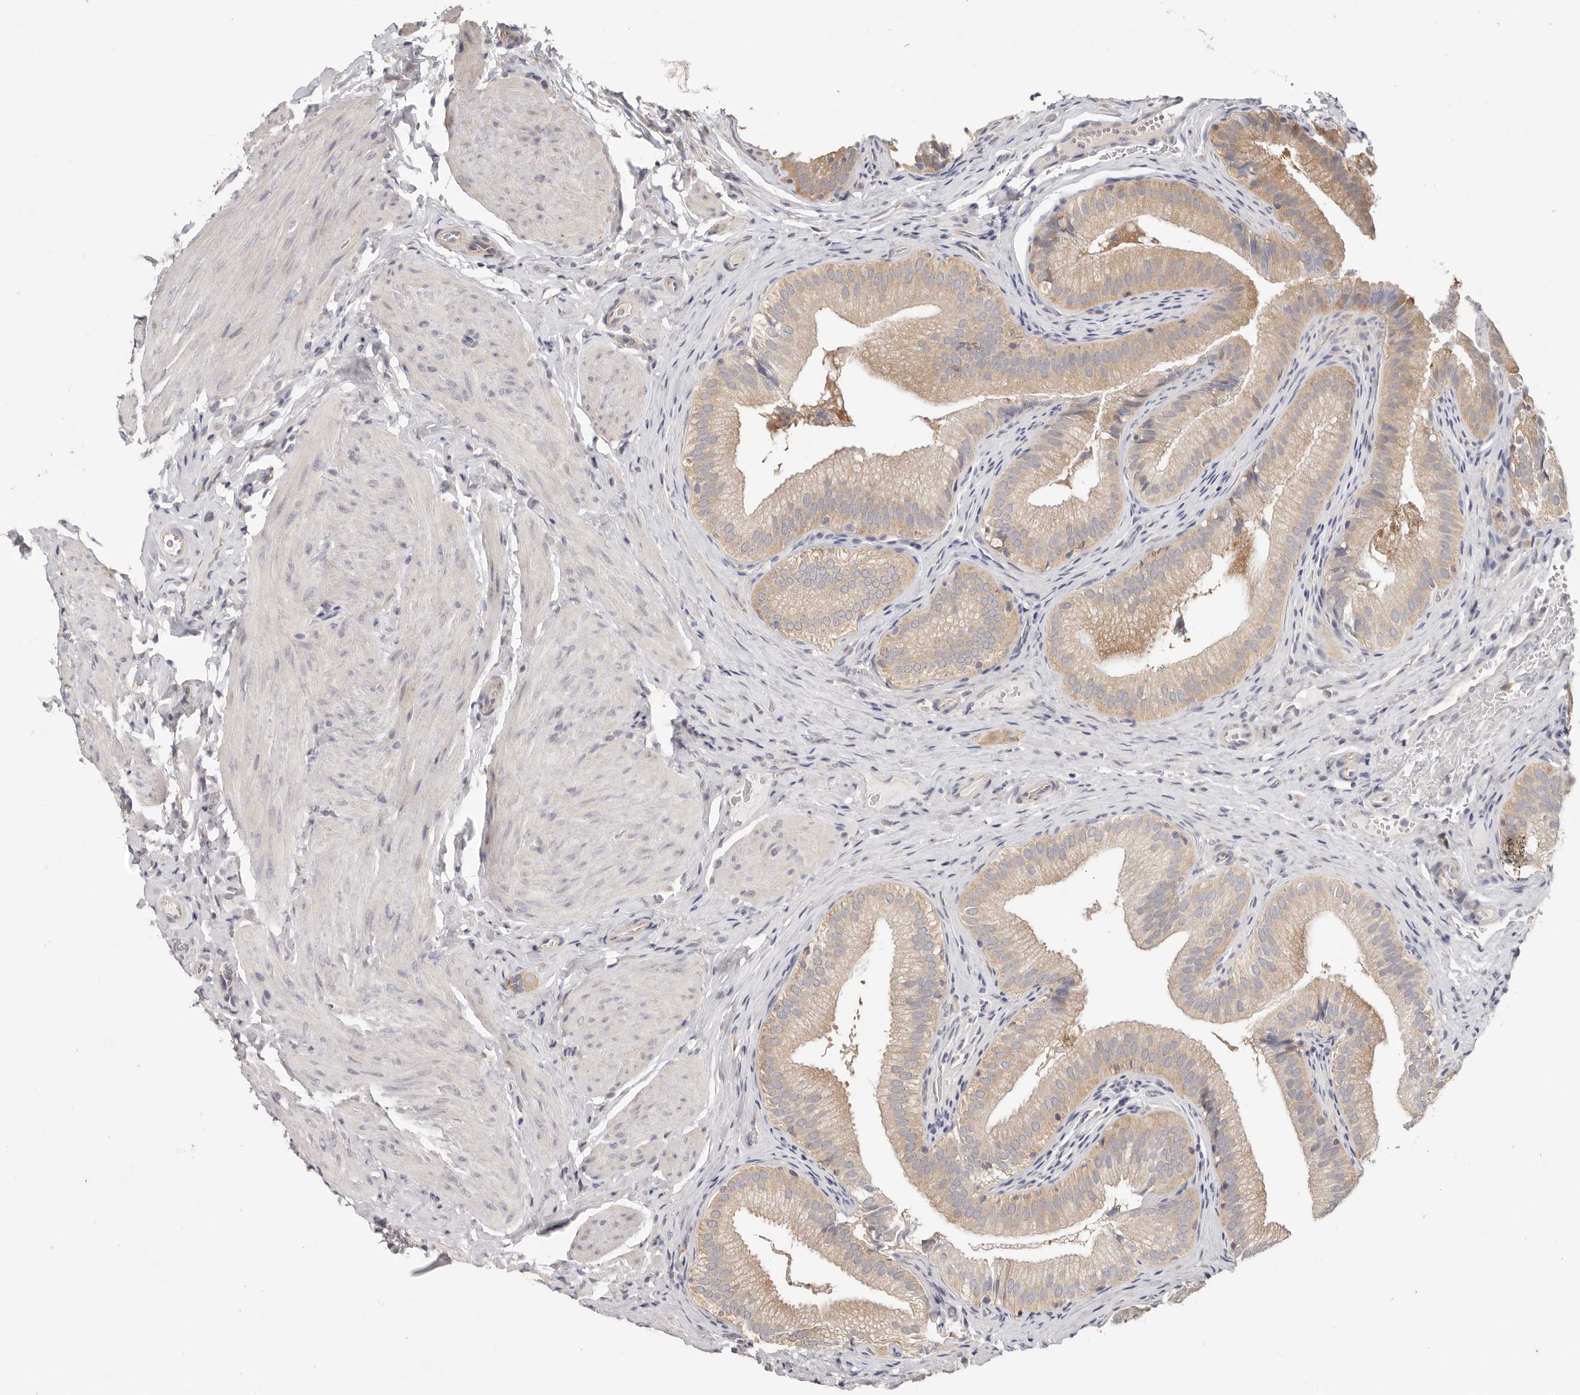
{"staining": {"intensity": "moderate", "quantity": ">75%", "location": "cytoplasmic/membranous"}, "tissue": "gallbladder", "cell_type": "Glandular cells", "image_type": "normal", "snomed": [{"axis": "morphology", "description": "Normal tissue, NOS"}, {"axis": "topography", "description": "Gallbladder"}], "caption": "Unremarkable gallbladder displays moderate cytoplasmic/membranous expression in about >75% of glandular cells (DAB = brown stain, brightfield microscopy at high magnification)..", "gene": "WDR77", "patient": {"sex": "female", "age": 30}}